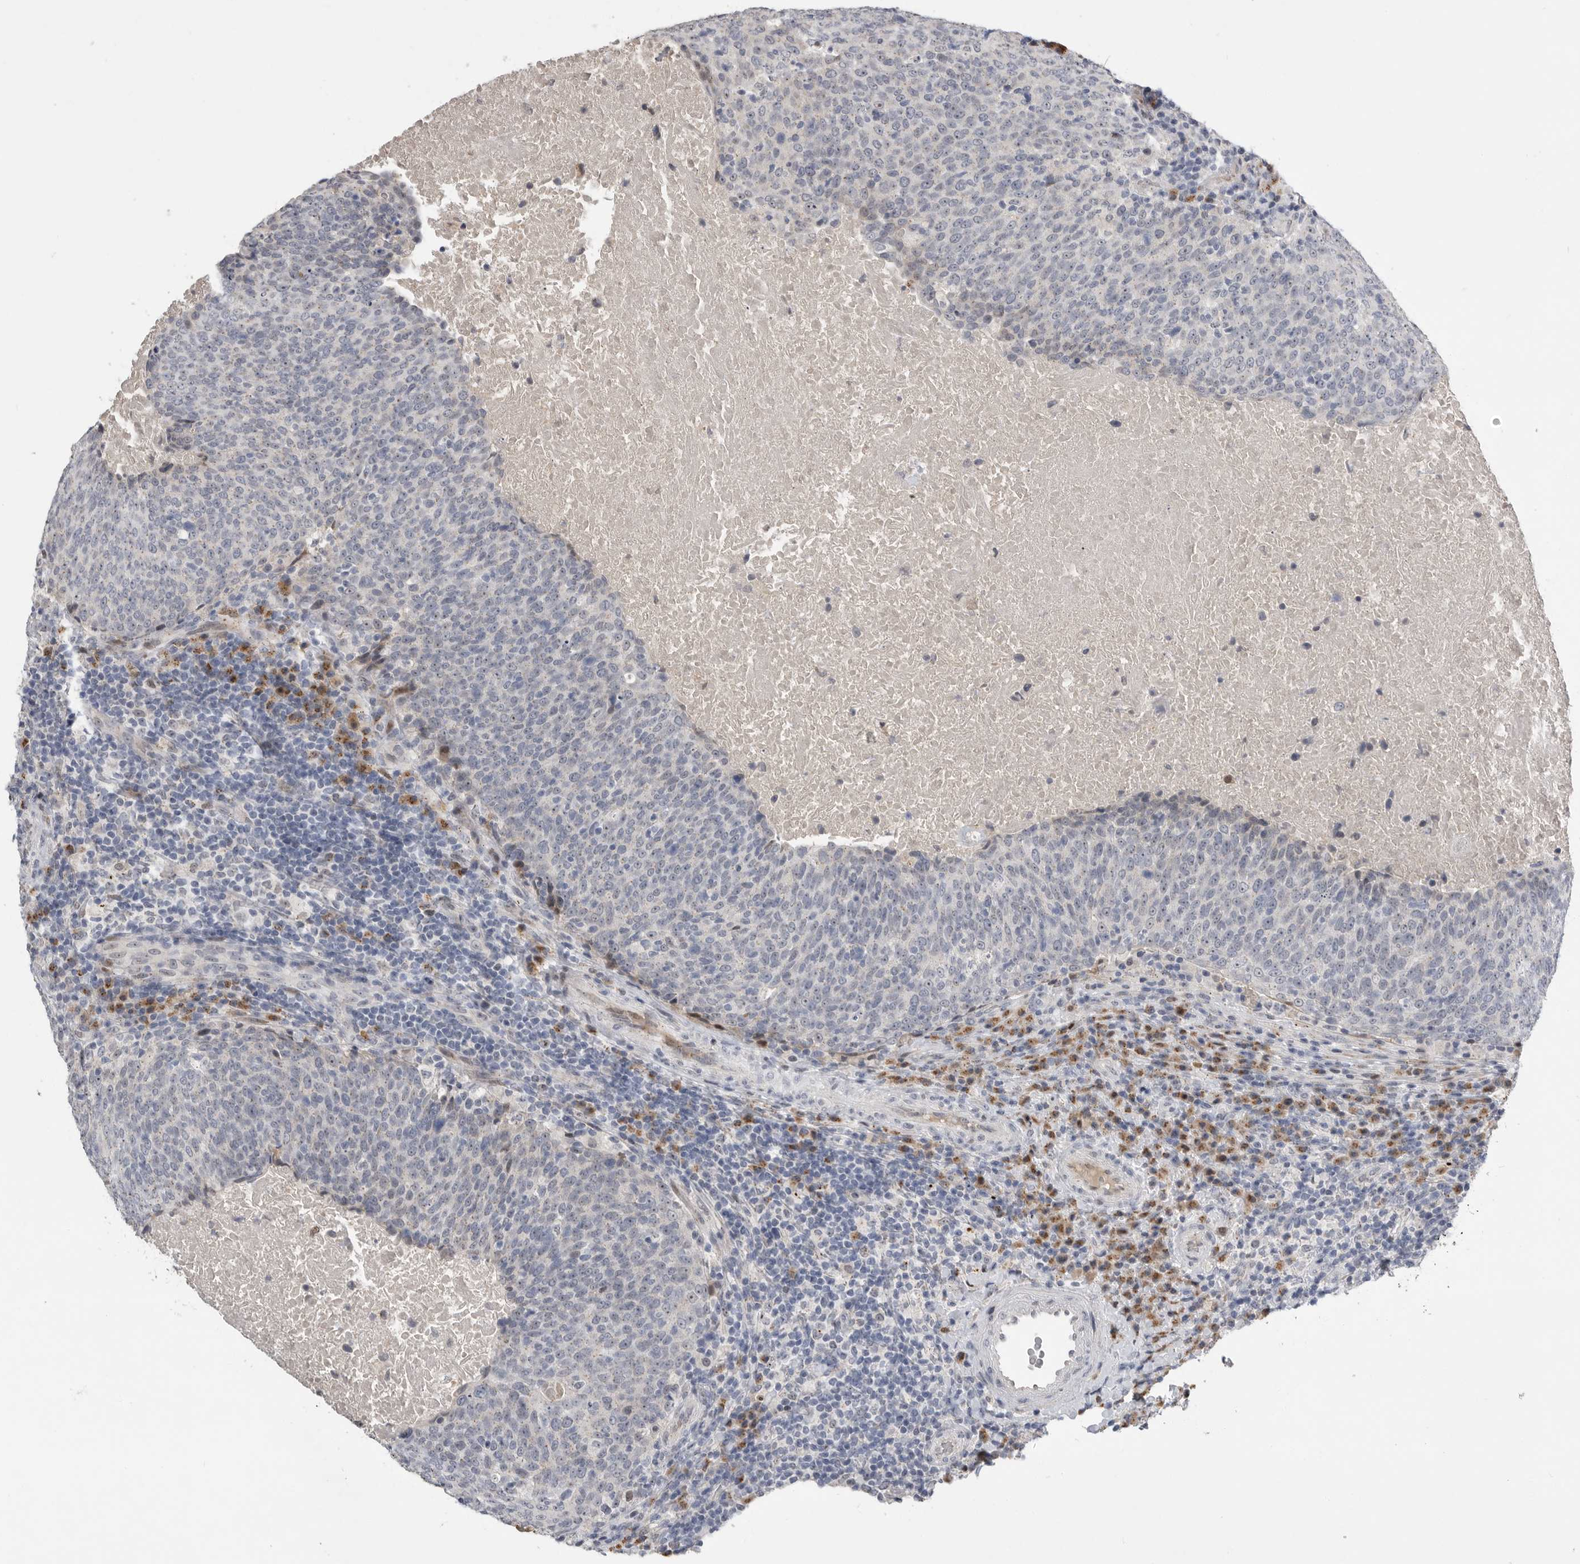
{"staining": {"intensity": "negative", "quantity": "none", "location": "none"}, "tissue": "head and neck cancer", "cell_type": "Tumor cells", "image_type": "cancer", "snomed": [{"axis": "morphology", "description": "Squamous cell carcinoma, NOS"}, {"axis": "morphology", "description": "Squamous cell carcinoma, metastatic, NOS"}, {"axis": "topography", "description": "Lymph node"}, {"axis": "topography", "description": "Head-Neck"}], "caption": "Immunohistochemical staining of human head and neck cancer exhibits no significant positivity in tumor cells.", "gene": "PCMTD1", "patient": {"sex": "male", "age": 62}}